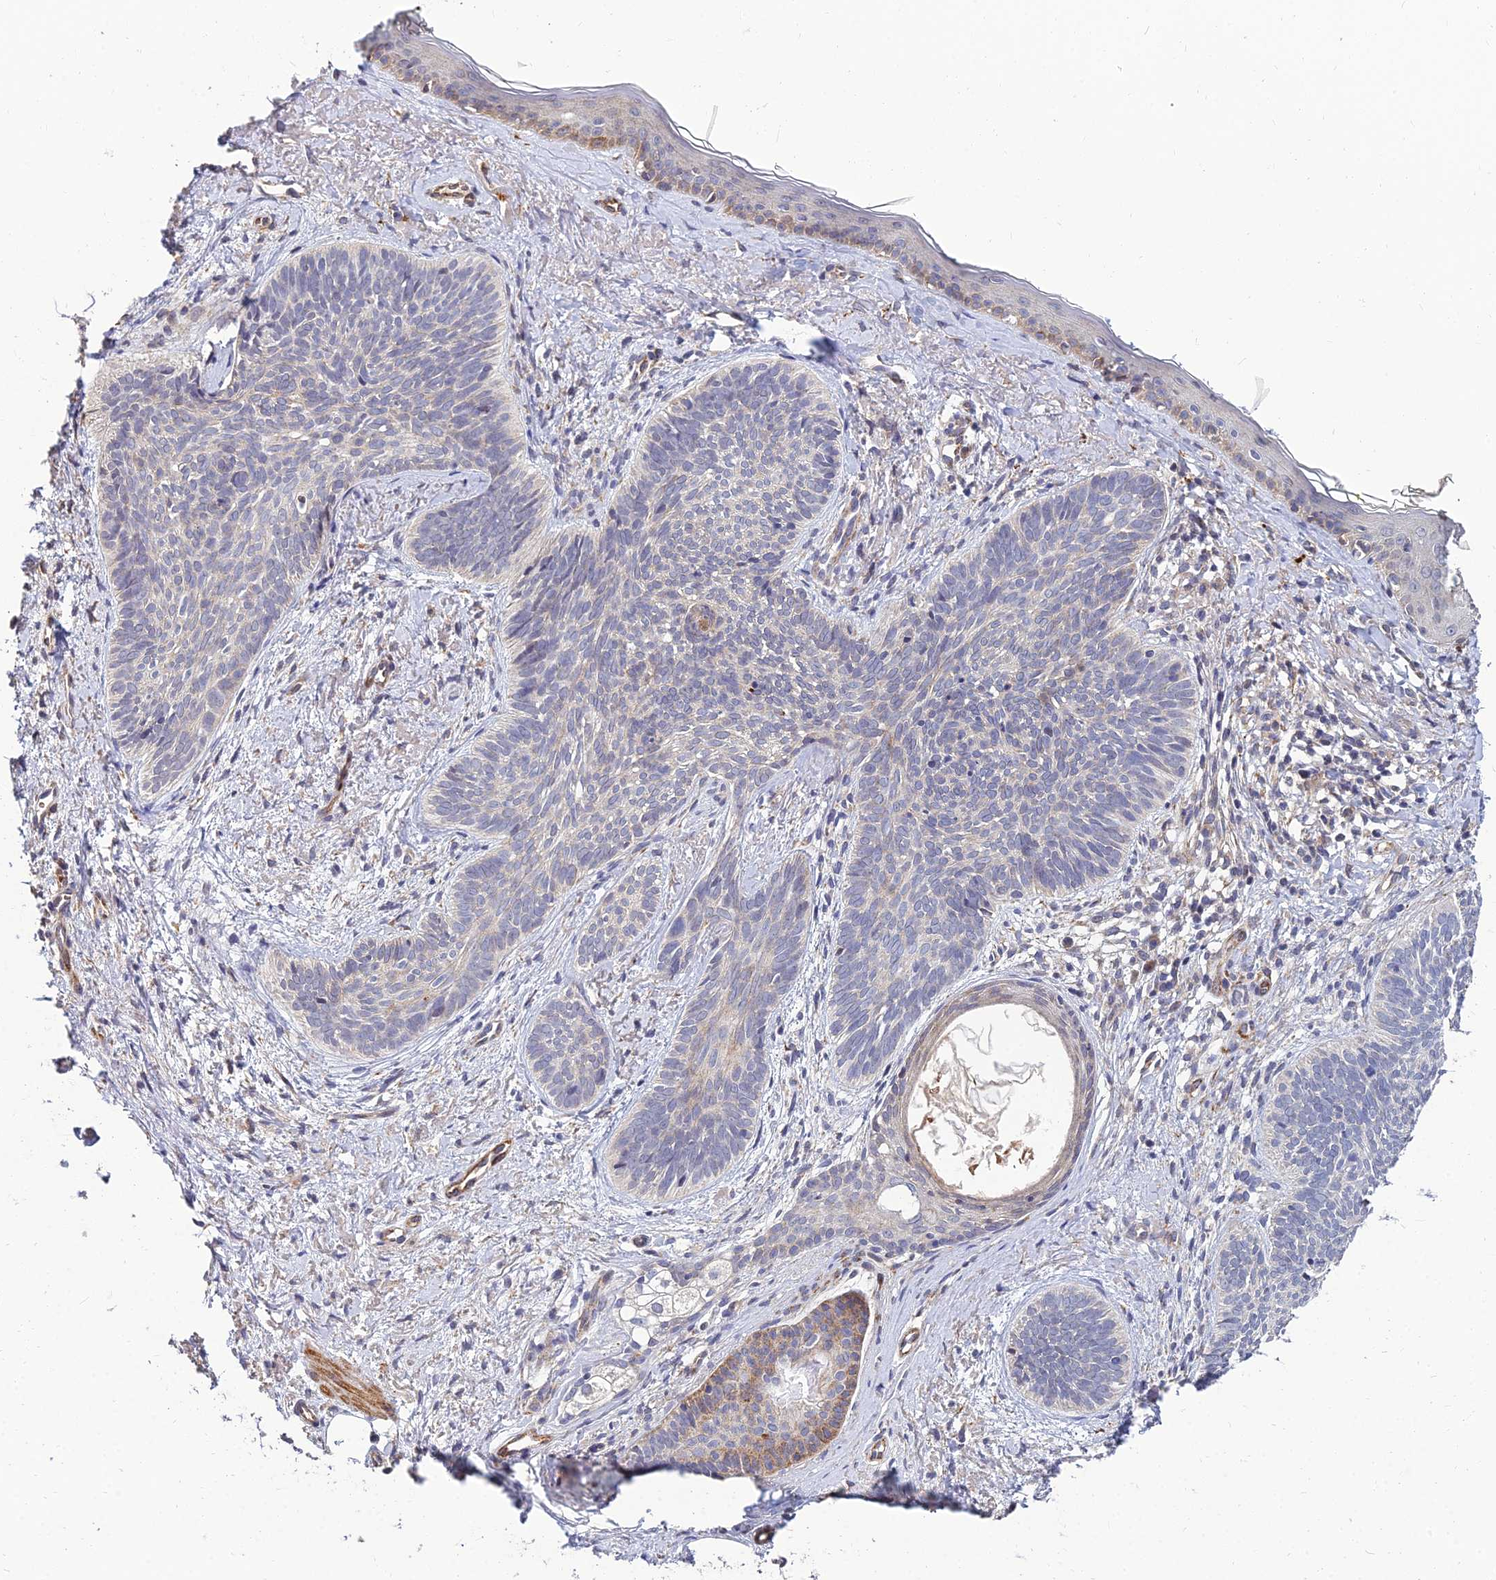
{"staining": {"intensity": "negative", "quantity": "none", "location": "none"}, "tissue": "skin cancer", "cell_type": "Tumor cells", "image_type": "cancer", "snomed": [{"axis": "morphology", "description": "Basal cell carcinoma"}, {"axis": "topography", "description": "Skin"}], "caption": "Skin cancer stained for a protein using immunohistochemistry (IHC) shows no expression tumor cells.", "gene": "NPY", "patient": {"sex": "female", "age": 81}}